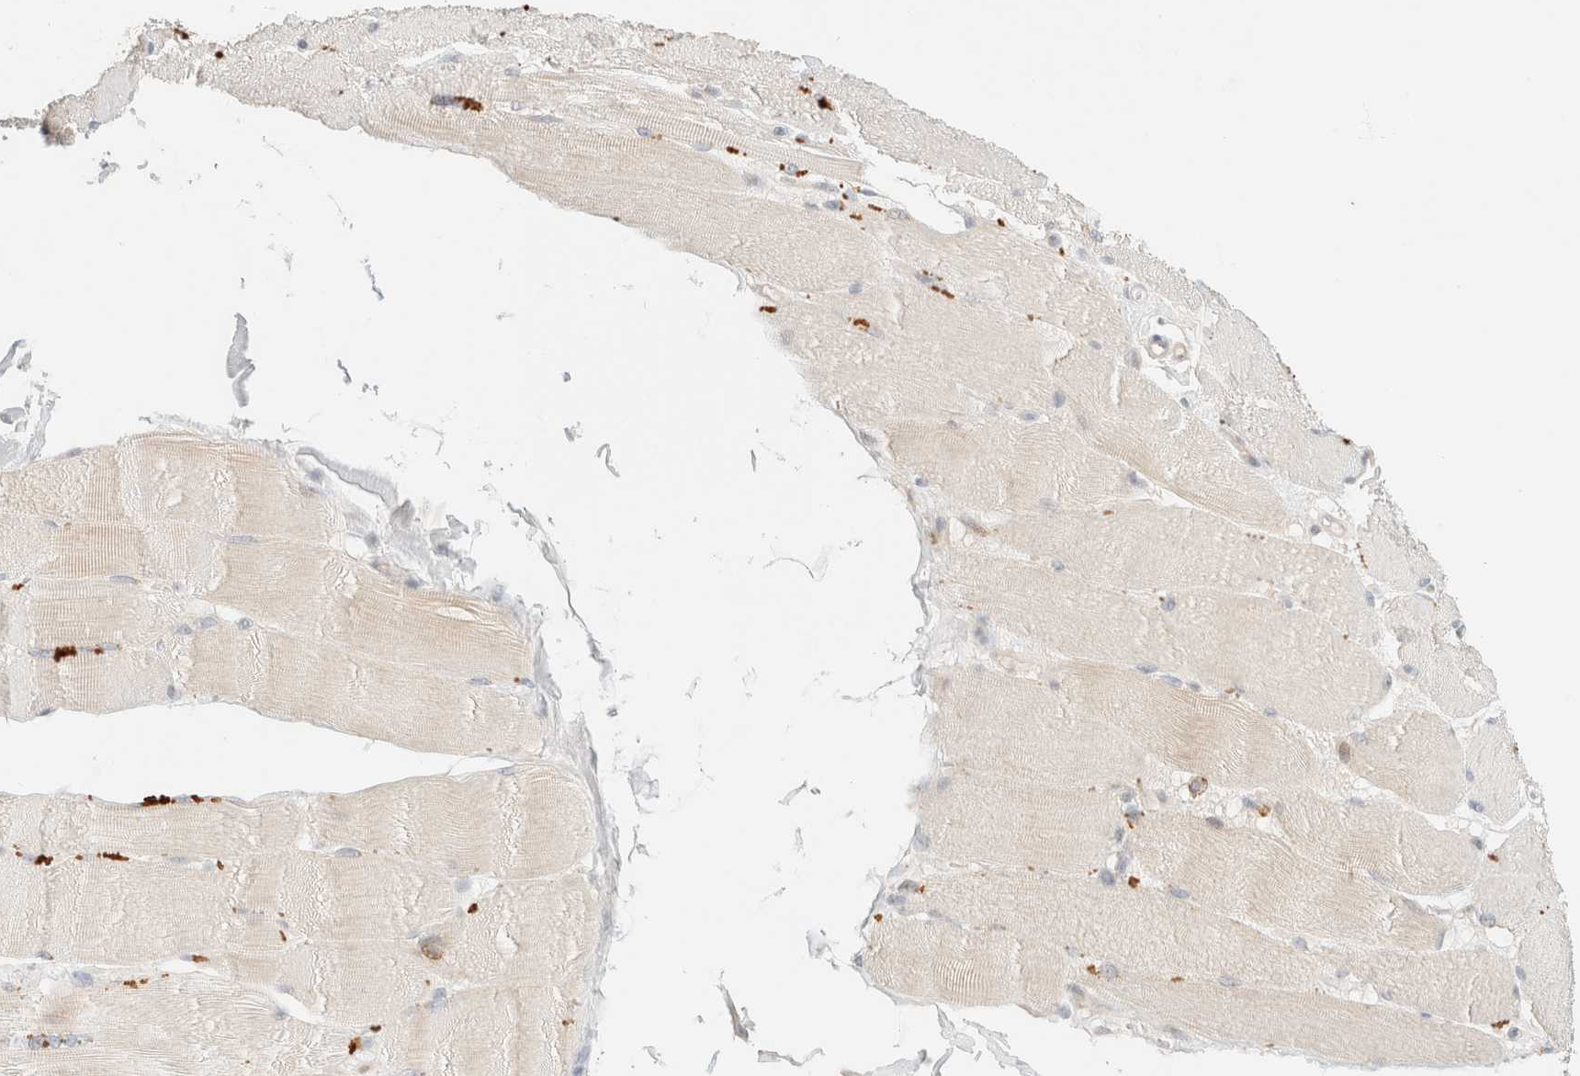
{"staining": {"intensity": "weak", "quantity": "25%-75%", "location": "cytoplasmic/membranous"}, "tissue": "skeletal muscle", "cell_type": "Myocytes", "image_type": "normal", "snomed": [{"axis": "morphology", "description": "Normal tissue, NOS"}, {"axis": "topography", "description": "Skin"}, {"axis": "topography", "description": "Skeletal muscle"}], "caption": "DAB immunohistochemical staining of unremarkable human skeletal muscle exhibits weak cytoplasmic/membranous protein positivity in about 25%-75% of myocytes.", "gene": "SGSM2", "patient": {"sex": "male", "age": 83}}